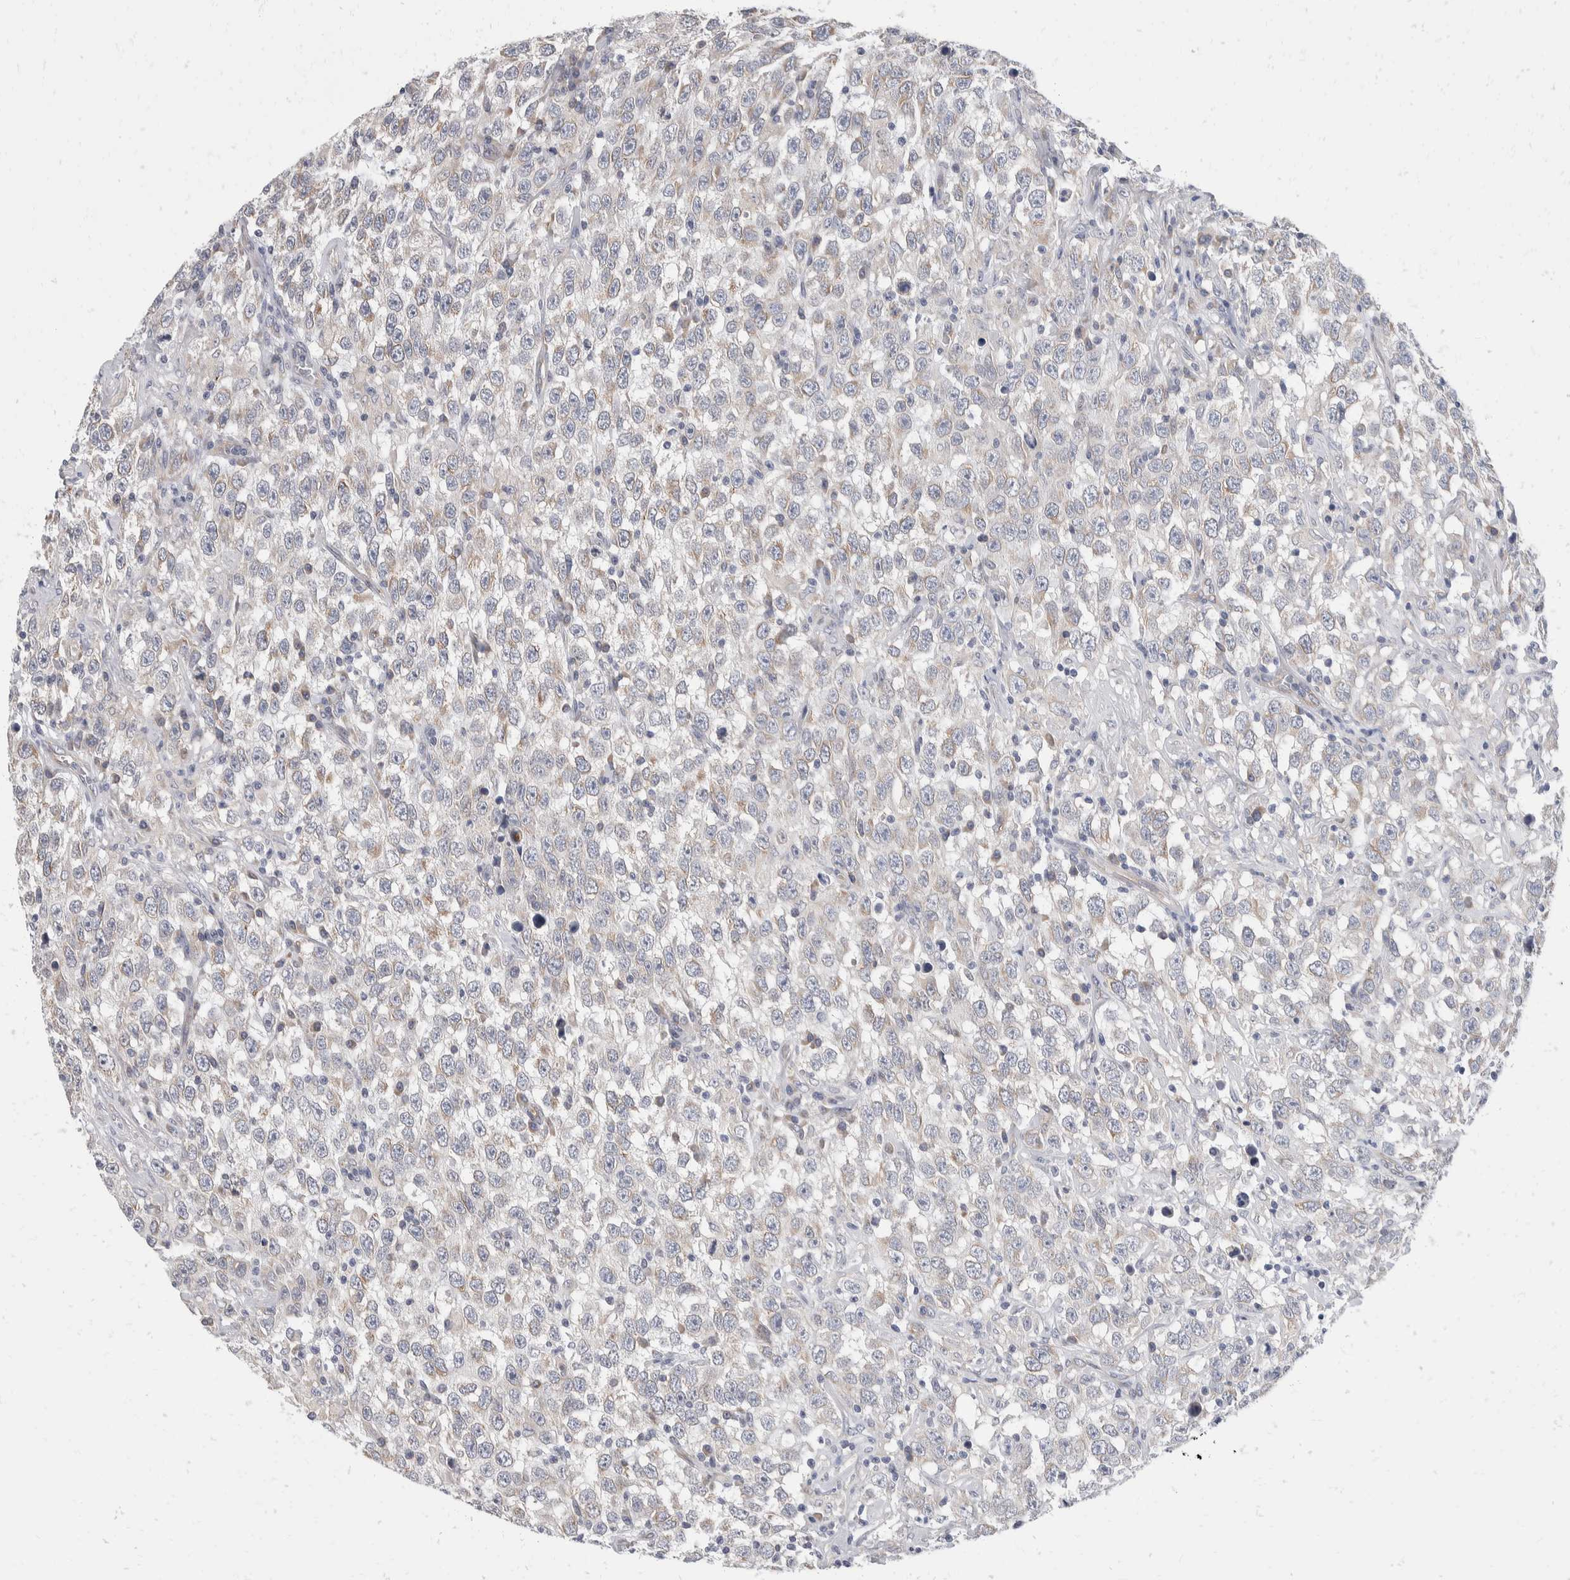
{"staining": {"intensity": "weak", "quantity": "<25%", "location": "cytoplasmic/membranous"}, "tissue": "testis cancer", "cell_type": "Tumor cells", "image_type": "cancer", "snomed": [{"axis": "morphology", "description": "Seminoma, NOS"}, {"axis": "topography", "description": "Testis"}], "caption": "Seminoma (testis) was stained to show a protein in brown. There is no significant staining in tumor cells.", "gene": "TMEM245", "patient": {"sex": "male", "age": 41}}